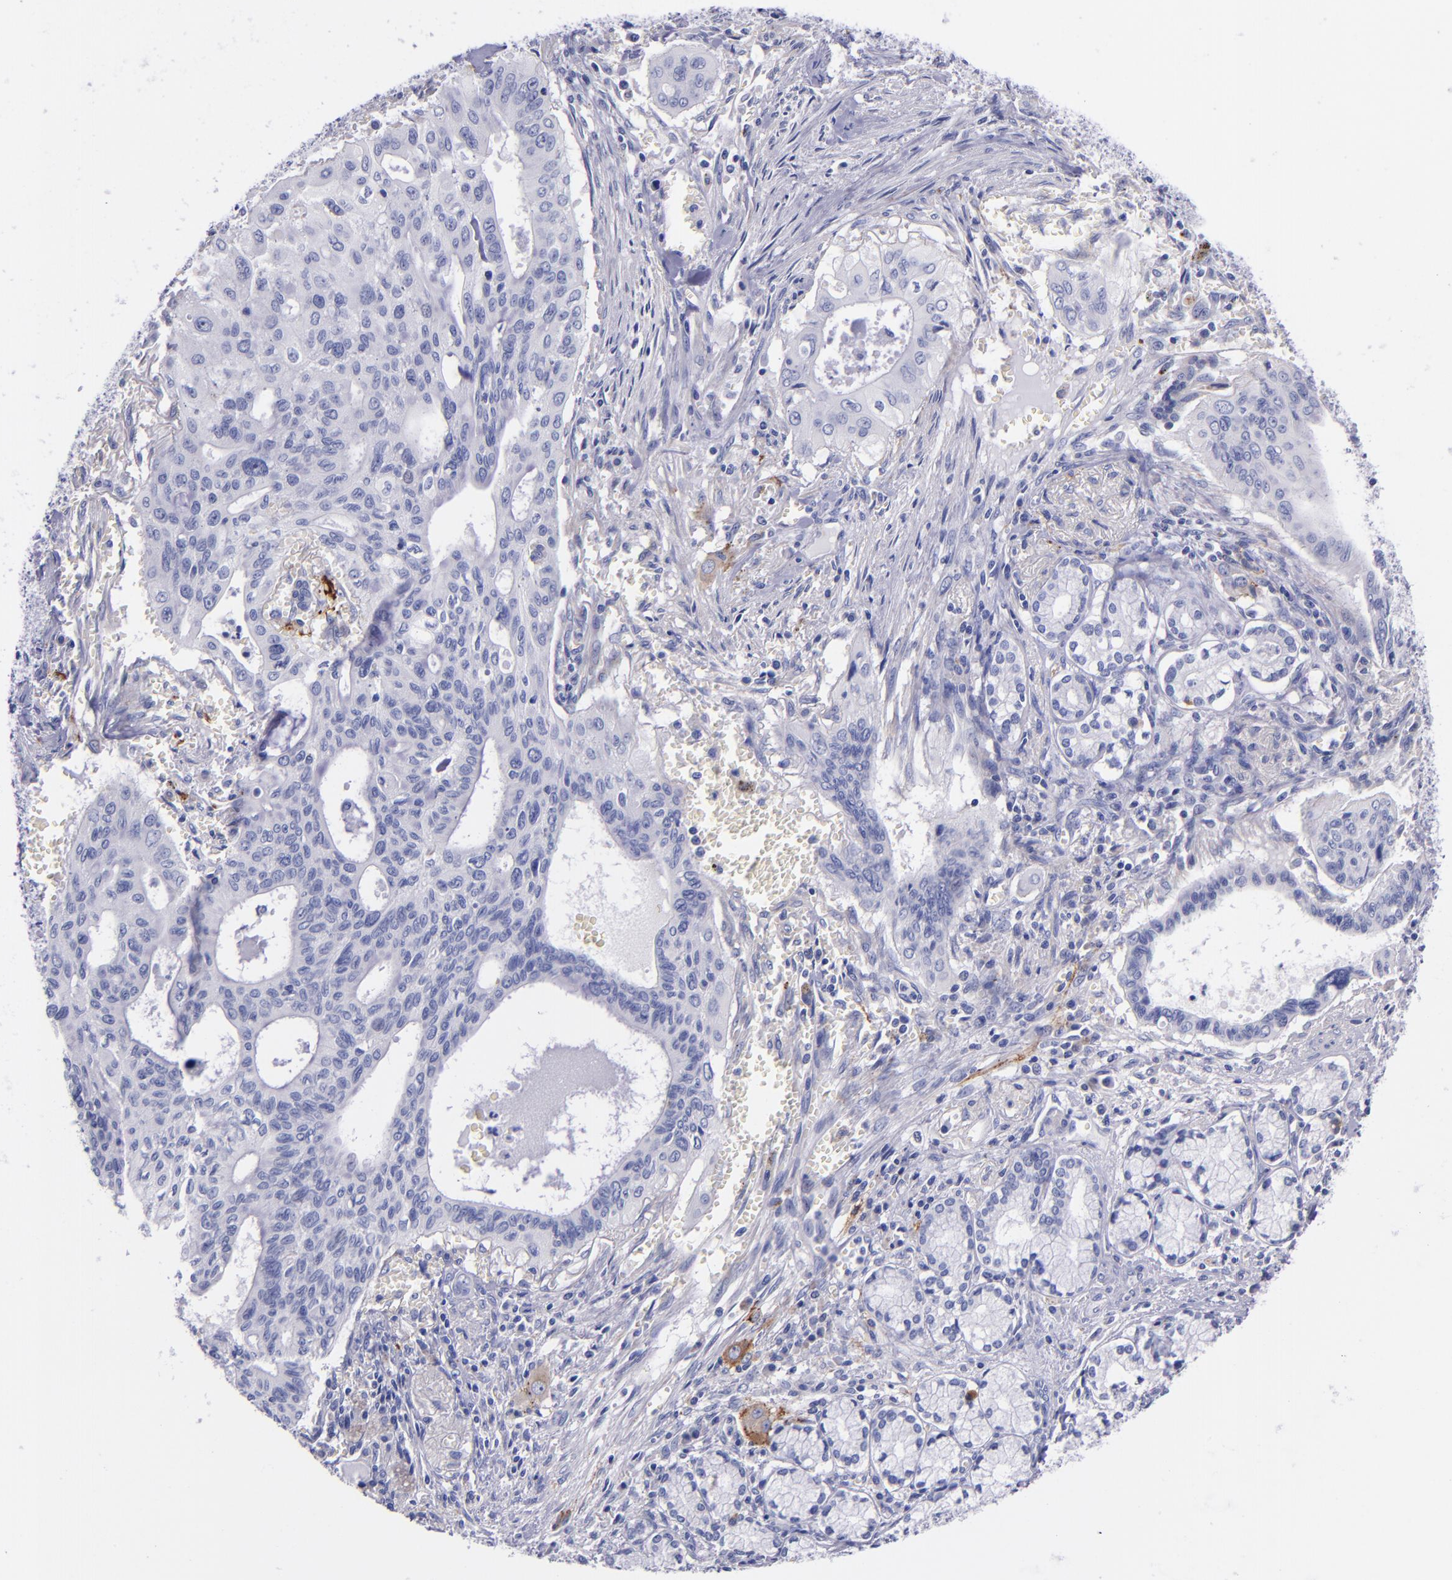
{"staining": {"intensity": "negative", "quantity": "none", "location": "none"}, "tissue": "pancreatic cancer", "cell_type": "Tumor cells", "image_type": "cancer", "snomed": [{"axis": "morphology", "description": "Adenocarcinoma, NOS"}, {"axis": "topography", "description": "Pancreas"}], "caption": "Immunohistochemical staining of pancreatic cancer shows no significant positivity in tumor cells. (Brightfield microscopy of DAB IHC at high magnification).", "gene": "SV2A", "patient": {"sex": "male", "age": 77}}